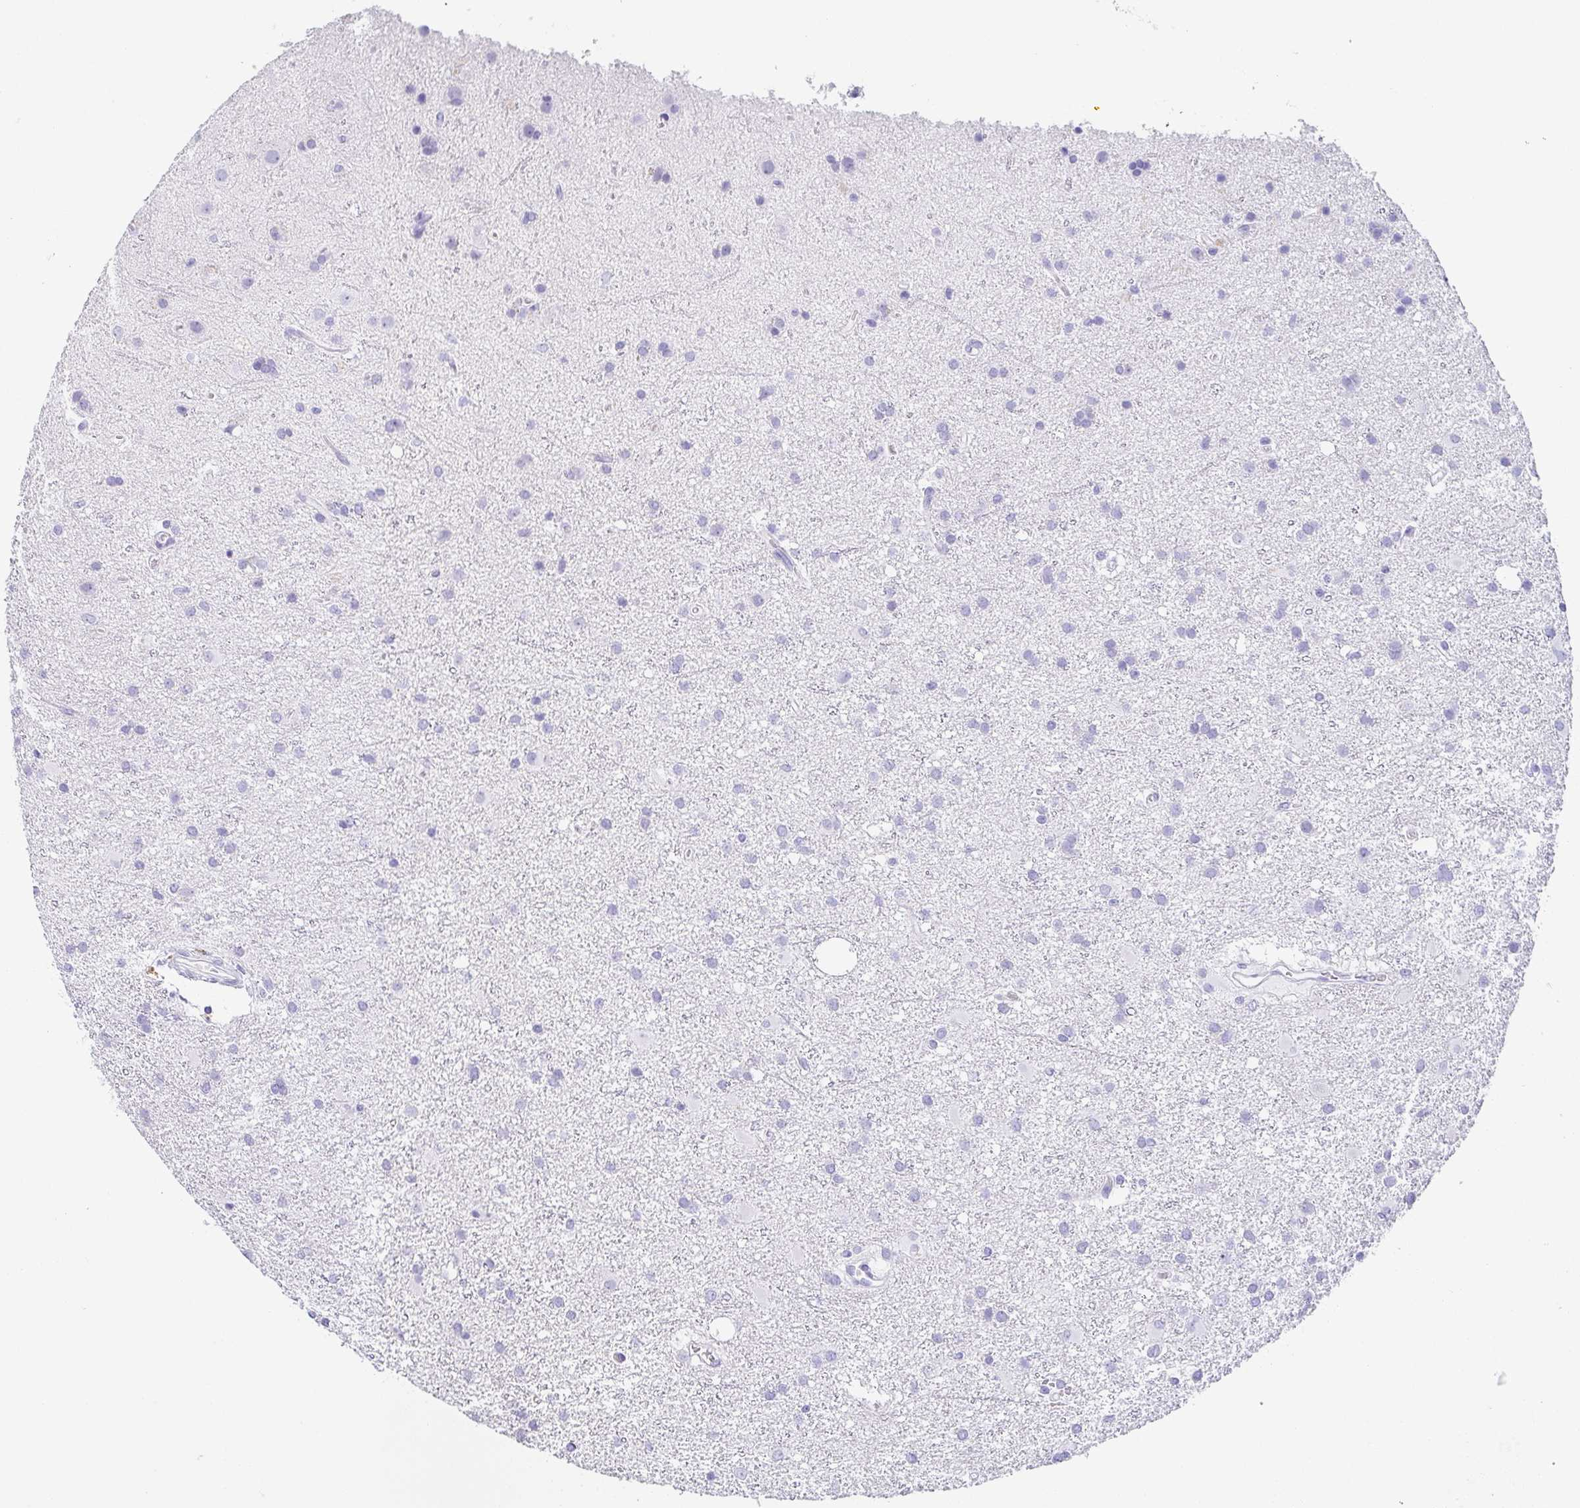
{"staining": {"intensity": "negative", "quantity": "none", "location": "none"}, "tissue": "glioma", "cell_type": "Tumor cells", "image_type": "cancer", "snomed": [{"axis": "morphology", "description": "Glioma, malignant, High grade"}, {"axis": "topography", "description": "Brain"}], "caption": "Immunohistochemistry histopathology image of neoplastic tissue: human glioma stained with DAB shows no significant protein positivity in tumor cells.", "gene": "ZG16B", "patient": {"sex": "male", "age": 55}}